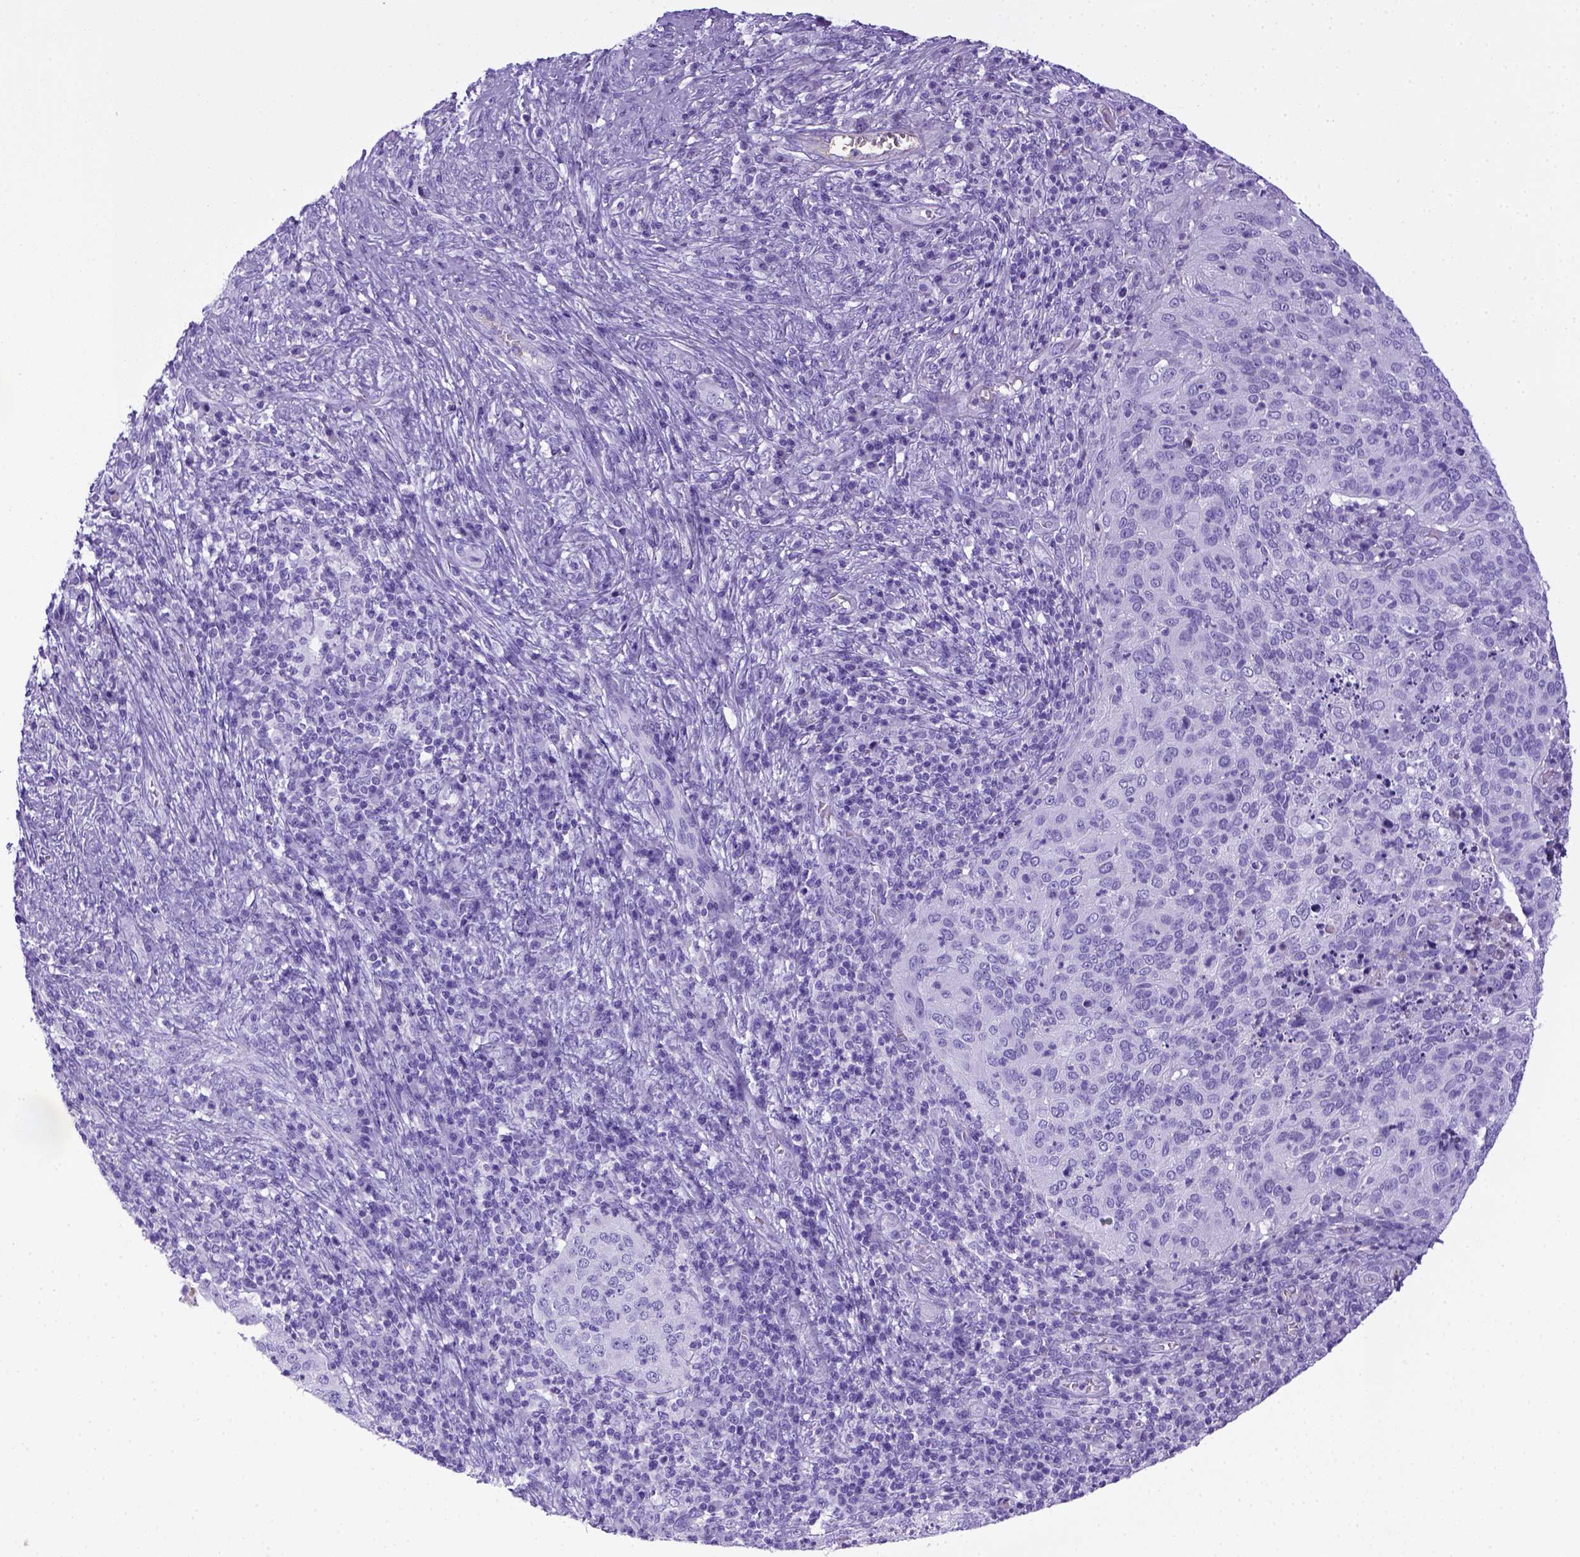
{"staining": {"intensity": "negative", "quantity": "none", "location": "none"}, "tissue": "cervical cancer", "cell_type": "Tumor cells", "image_type": "cancer", "snomed": [{"axis": "morphology", "description": "Squamous cell carcinoma, NOS"}, {"axis": "topography", "description": "Cervix"}], "caption": "Protein analysis of cervical cancer (squamous cell carcinoma) displays no significant staining in tumor cells. (Stains: DAB (3,3'-diaminobenzidine) immunohistochemistry (IHC) with hematoxylin counter stain, Microscopy: brightfield microscopy at high magnification).", "gene": "ITIH4", "patient": {"sex": "female", "age": 39}}